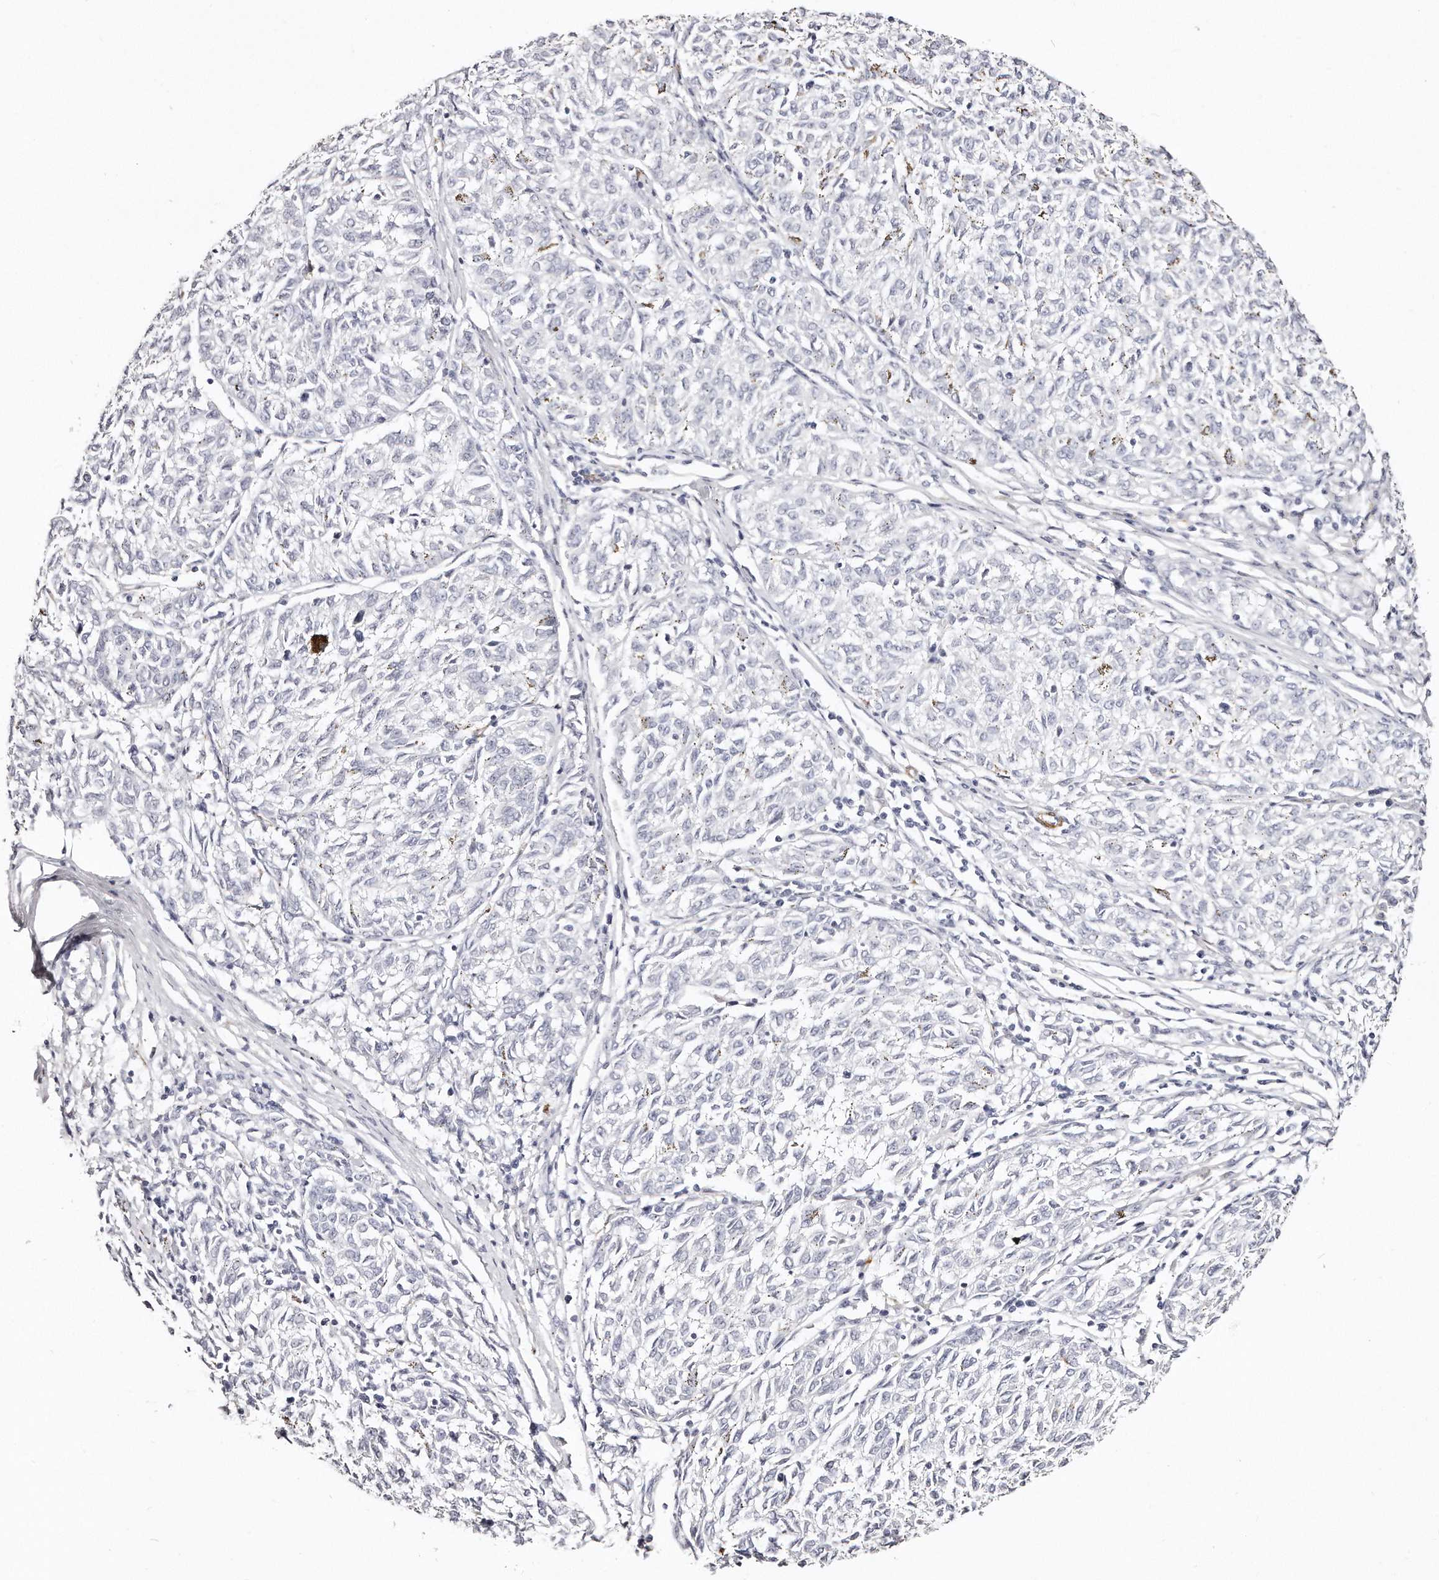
{"staining": {"intensity": "negative", "quantity": "none", "location": "none"}, "tissue": "melanoma", "cell_type": "Tumor cells", "image_type": "cancer", "snomed": [{"axis": "morphology", "description": "Malignant melanoma, NOS"}, {"axis": "topography", "description": "Skin"}], "caption": "IHC of human melanoma demonstrates no positivity in tumor cells. Brightfield microscopy of IHC stained with DAB (brown) and hematoxylin (blue), captured at high magnification.", "gene": "LMOD1", "patient": {"sex": "female", "age": 72}}